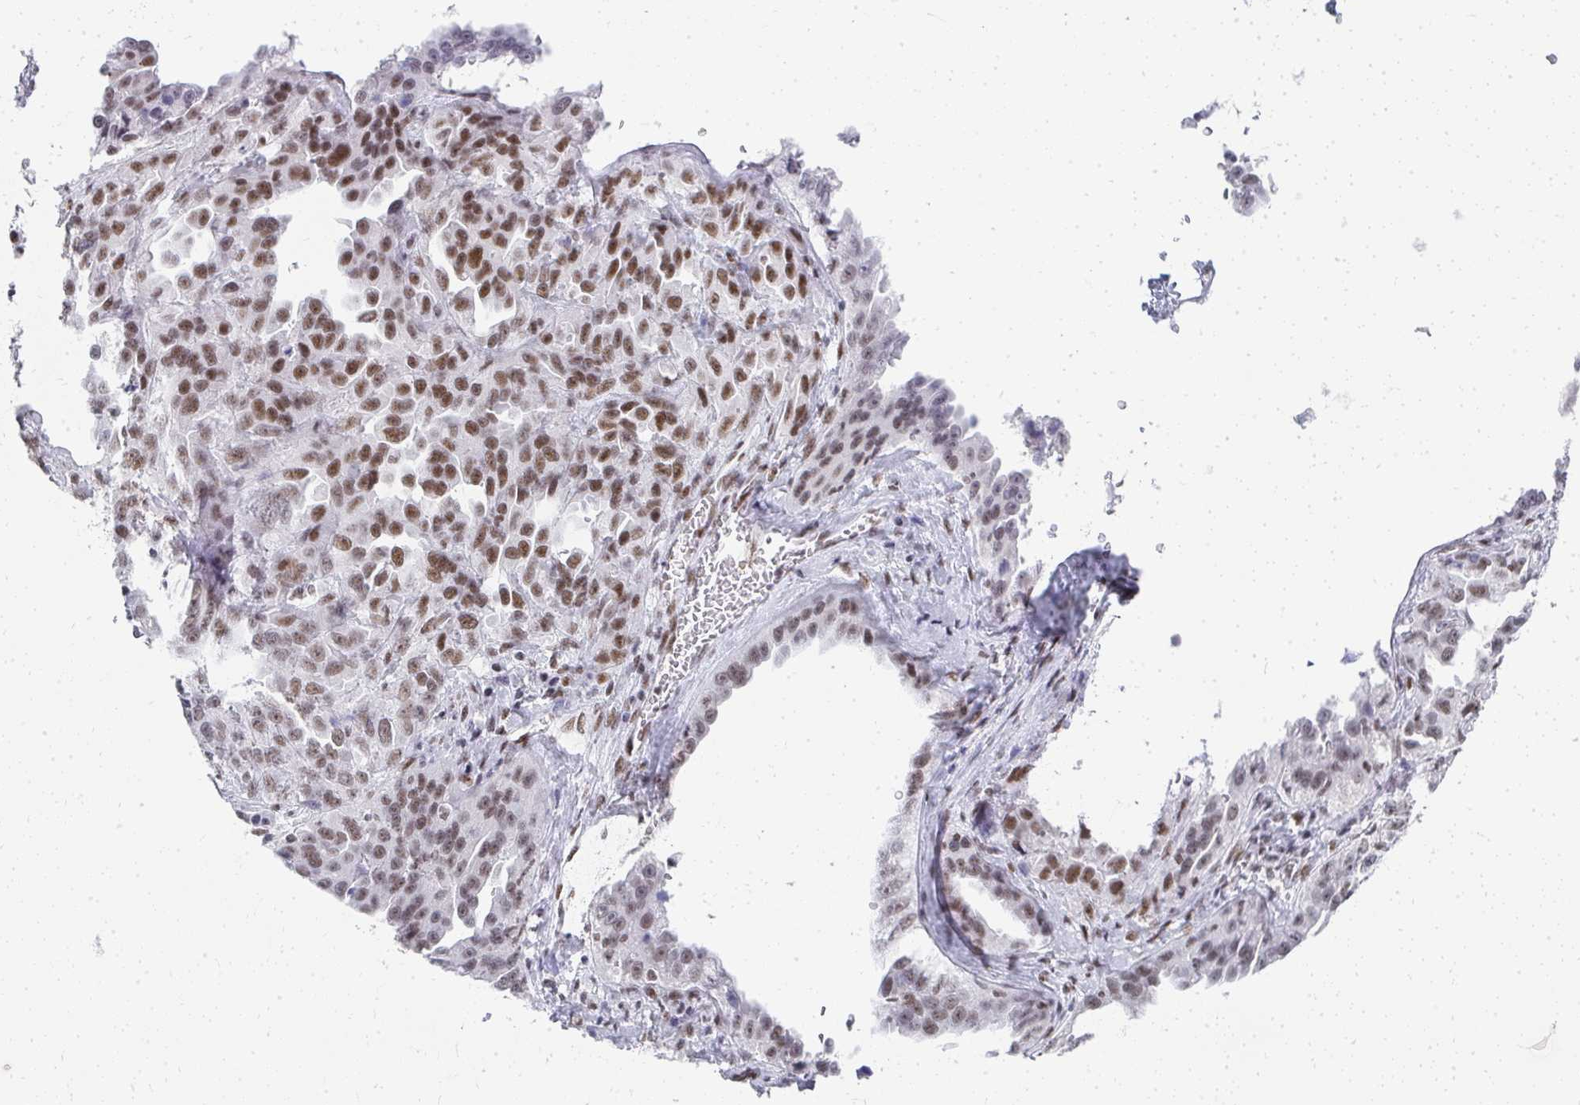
{"staining": {"intensity": "moderate", "quantity": ">75%", "location": "nuclear"}, "tissue": "ovarian cancer", "cell_type": "Tumor cells", "image_type": "cancer", "snomed": [{"axis": "morphology", "description": "Cystadenocarcinoma, serous, NOS"}, {"axis": "topography", "description": "Ovary"}], "caption": "Immunohistochemistry (IHC) image of ovarian cancer stained for a protein (brown), which shows medium levels of moderate nuclear expression in approximately >75% of tumor cells.", "gene": "CREBBP", "patient": {"sex": "female", "age": 75}}